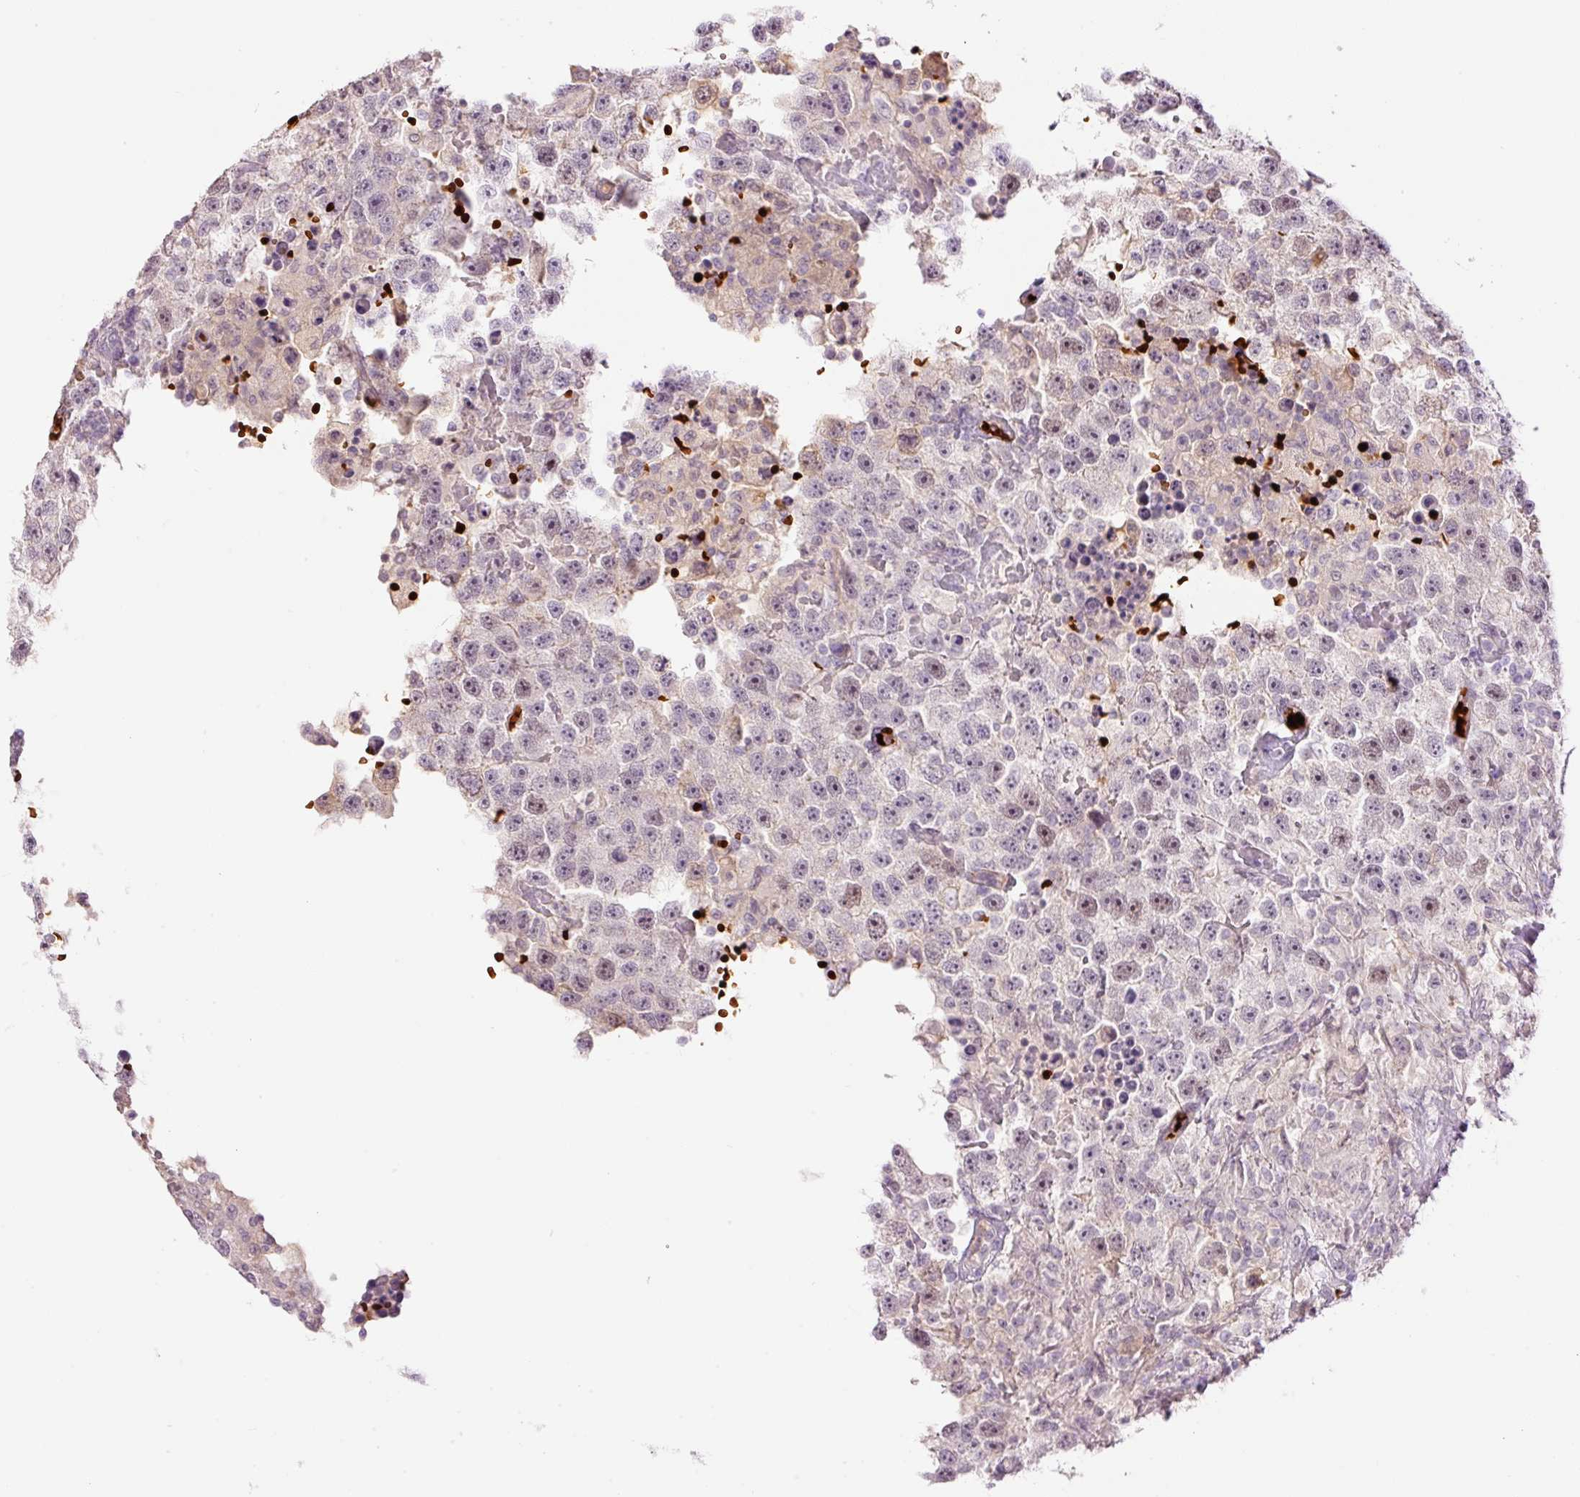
{"staining": {"intensity": "negative", "quantity": "none", "location": "none"}, "tissue": "testis cancer", "cell_type": "Tumor cells", "image_type": "cancer", "snomed": [{"axis": "morphology", "description": "Carcinoma, Embryonal, NOS"}, {"axis": "topography", "description": "Testis"}], "caption": "Immunohistochemical staining of human embryonal carcinoma (testis) reveals no significant expression in tumor cells. (Stains: DAB immunohistochemistry with hematoxylin counter stain, Microscopy: brightfield microscopy at high magnification).", "gene": "LY6G6D", "patient": {"sex": "male", "age": 83}}